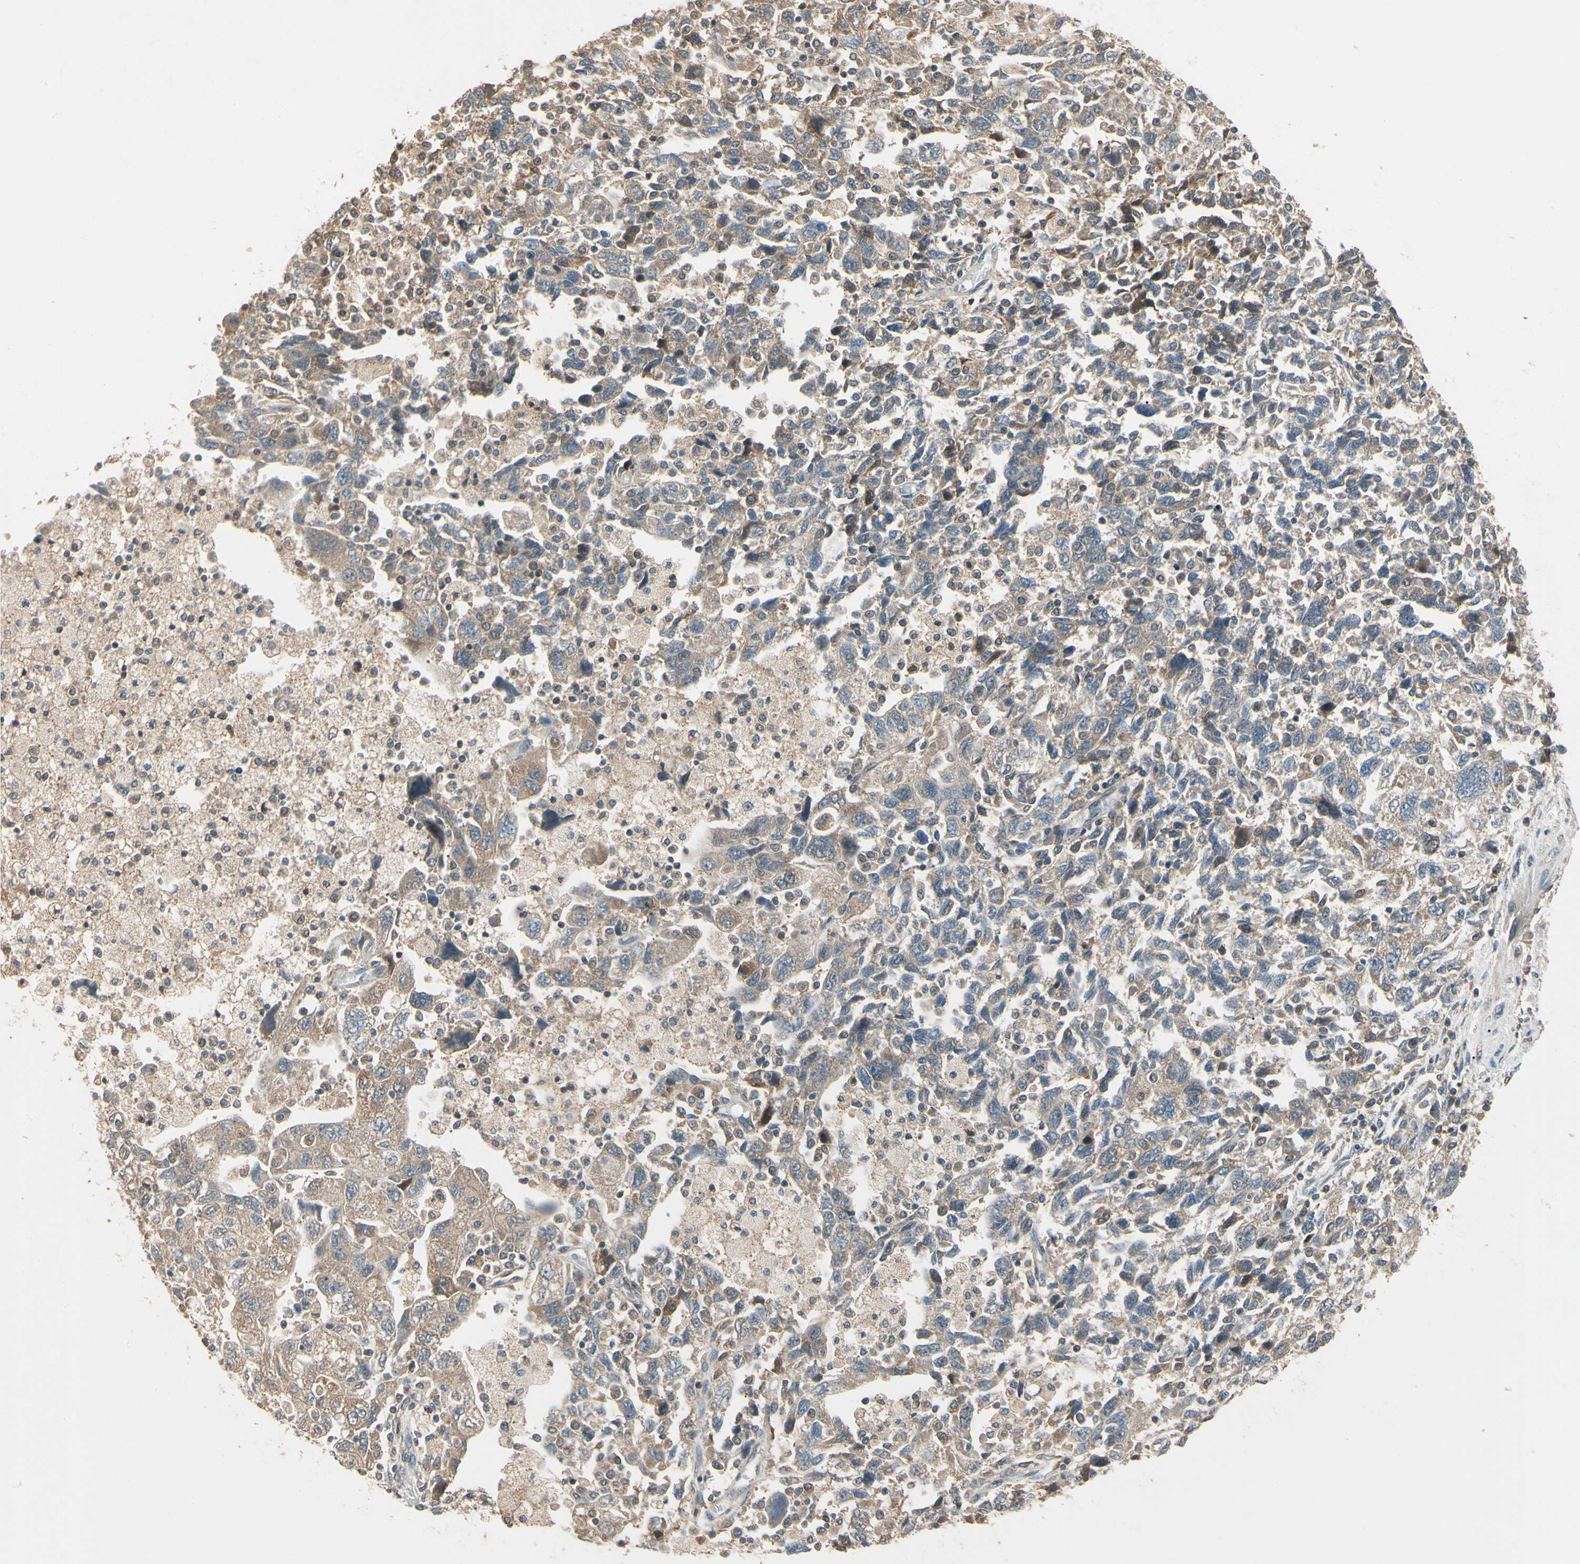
{"staining": {"intensity": "moderate", "quantity": ">75%", "location": "cytoplasmic/membranous"}, "tissue": "ovarian cancer", "cell_type": "Tumor cells", "image_type": "cancer", "snomed": [{"axis": "morphology", "description": "Carcinoma, NOS"}, {"axis": "morphology", "description": "Cystadenocarcinoma, serous, NOS"}, {"axis": "topography", "description": "Ovary"}], "caption": "A high-resolution micrograph shows immunohistochemistry (IHC) staining of ovarian serous cystadenocarcinoma, which exhibits moderate cytoplasmic/membranous positivity in about >75% of tumor cells.", "gene": "CCT7", "patient": {"sex": "female", "age": 69}}